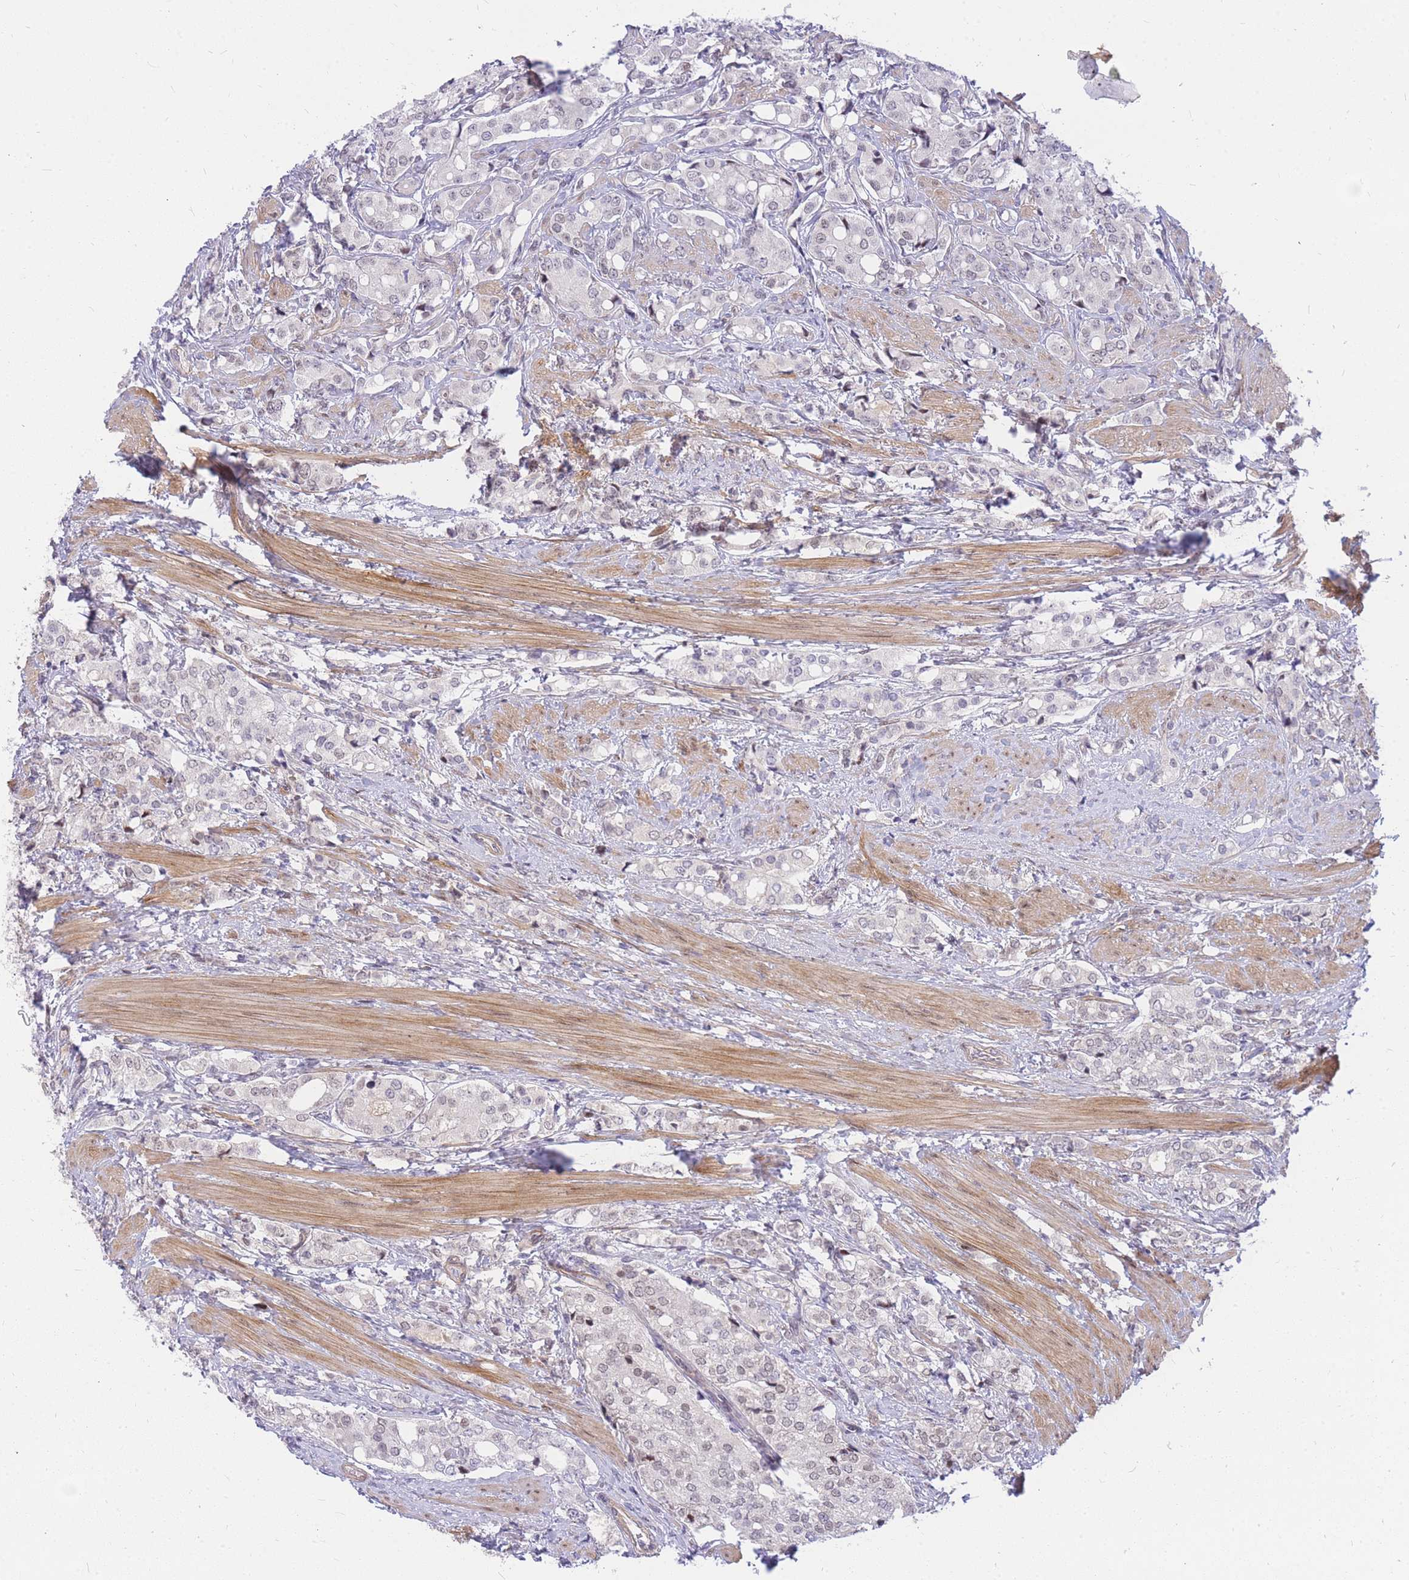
{"staining": {"intensity": "weak", "quantity": "<25%", "location": "nuclear"}, "tissue": "prostate cancer", "cell_type": "Tumor cells", "image_type": "cancer", "snomed": [{"axis": "morphology", "description": "Adenocarcinoma, High grade"}, {"axis": "topography", "description": "Prostate"}], "caption": "Immunohistochemistry histopathology image of human prostate high-grade adenocarcinoma stained for a protein (brown), which exhibits no expression in tumor cells.", "gene": "TLE2", "patient": {"sex": "male", "age": 71}}